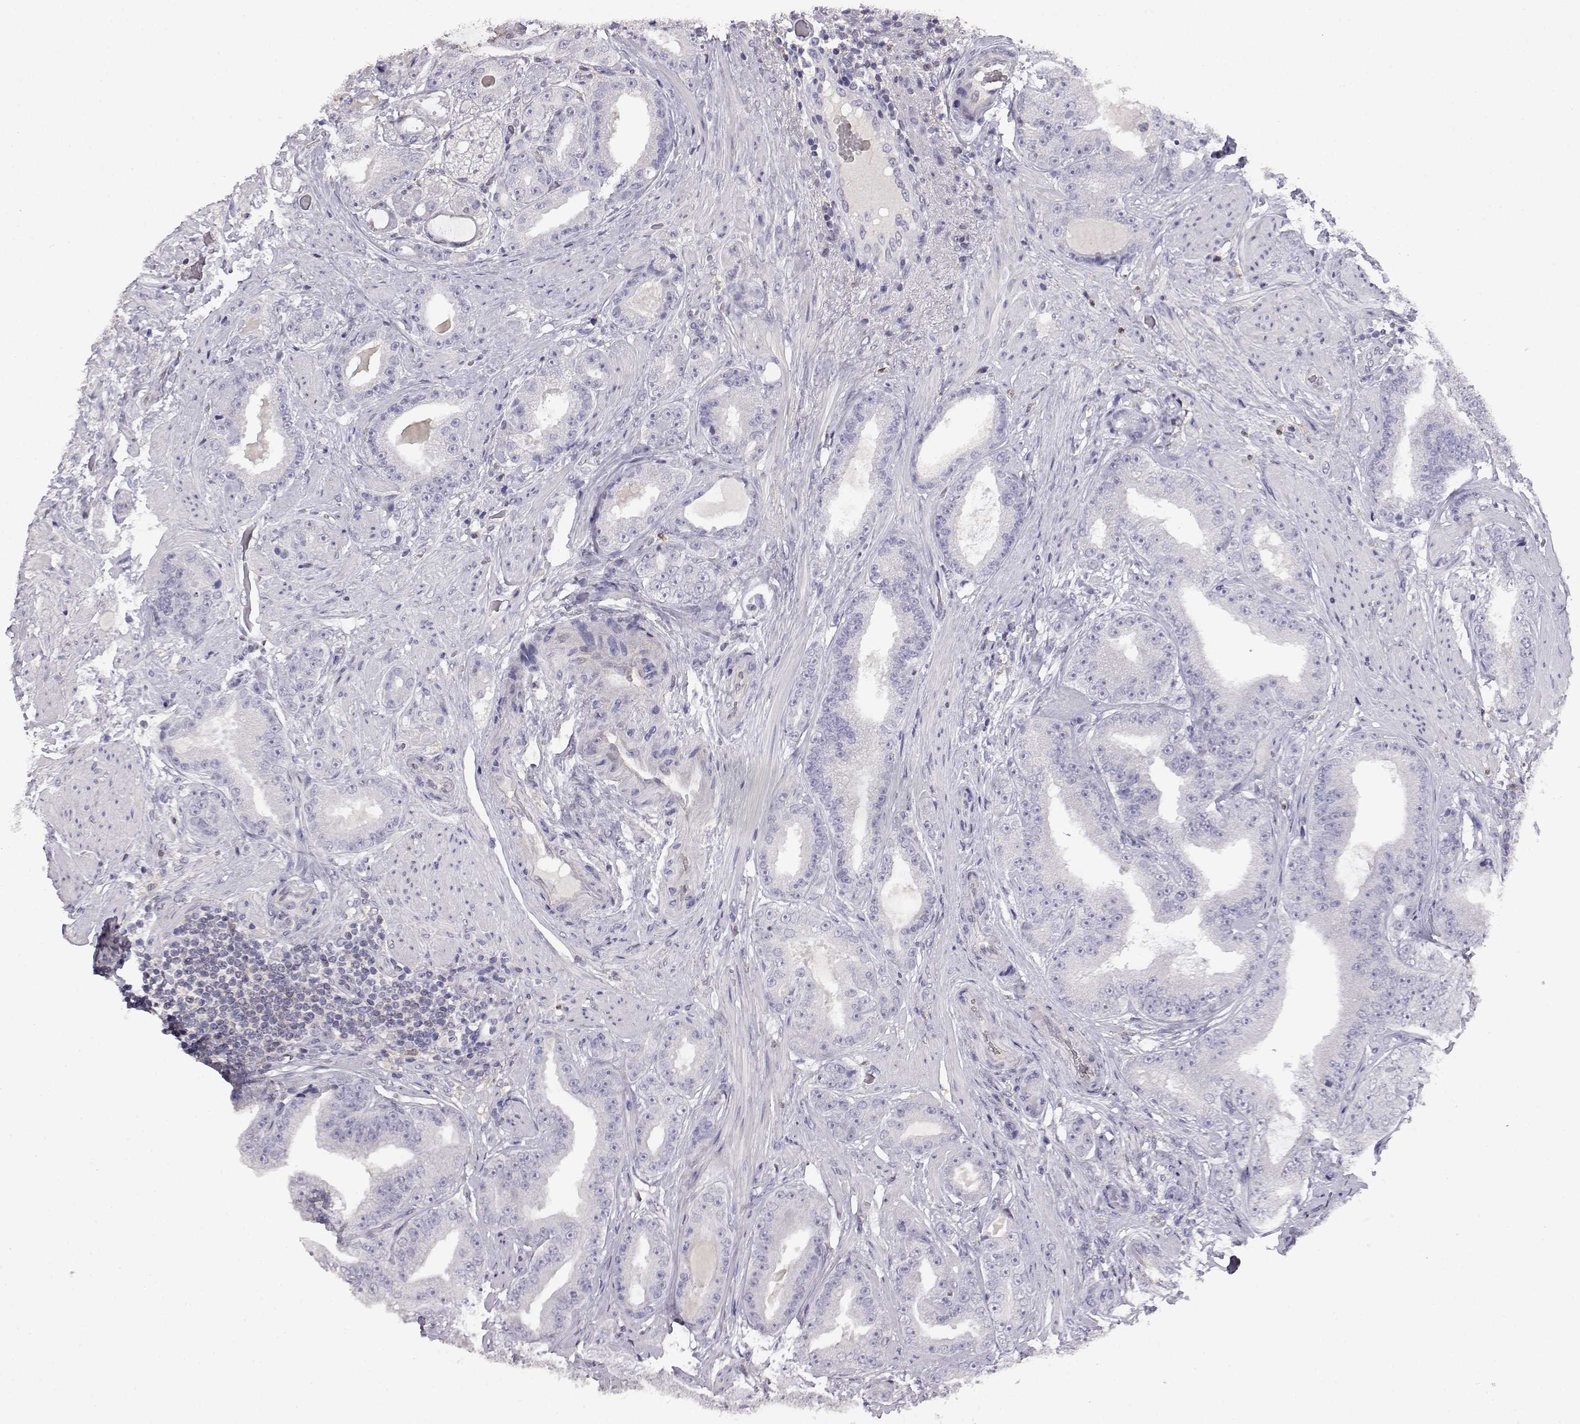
{"staining": {"intensity": "negative", "quantity": "none", "location": "none"}, "tissue": "prostate cancer", "cell_type": "Tumor cells", "image_type": "cancer", "snomed": [{"axis": "morphology", "description": "Adenocarcinoma, Low grade"}, {"axis": "topography", "description": "Prostate"}], "caption": "Immunohistochemical staining of human prostate low-grade adenocarcinoma reveals no significant staining in tumor cells.", "gene": "AKR1B1", "patient": {"sex": "male", "age": 60}}